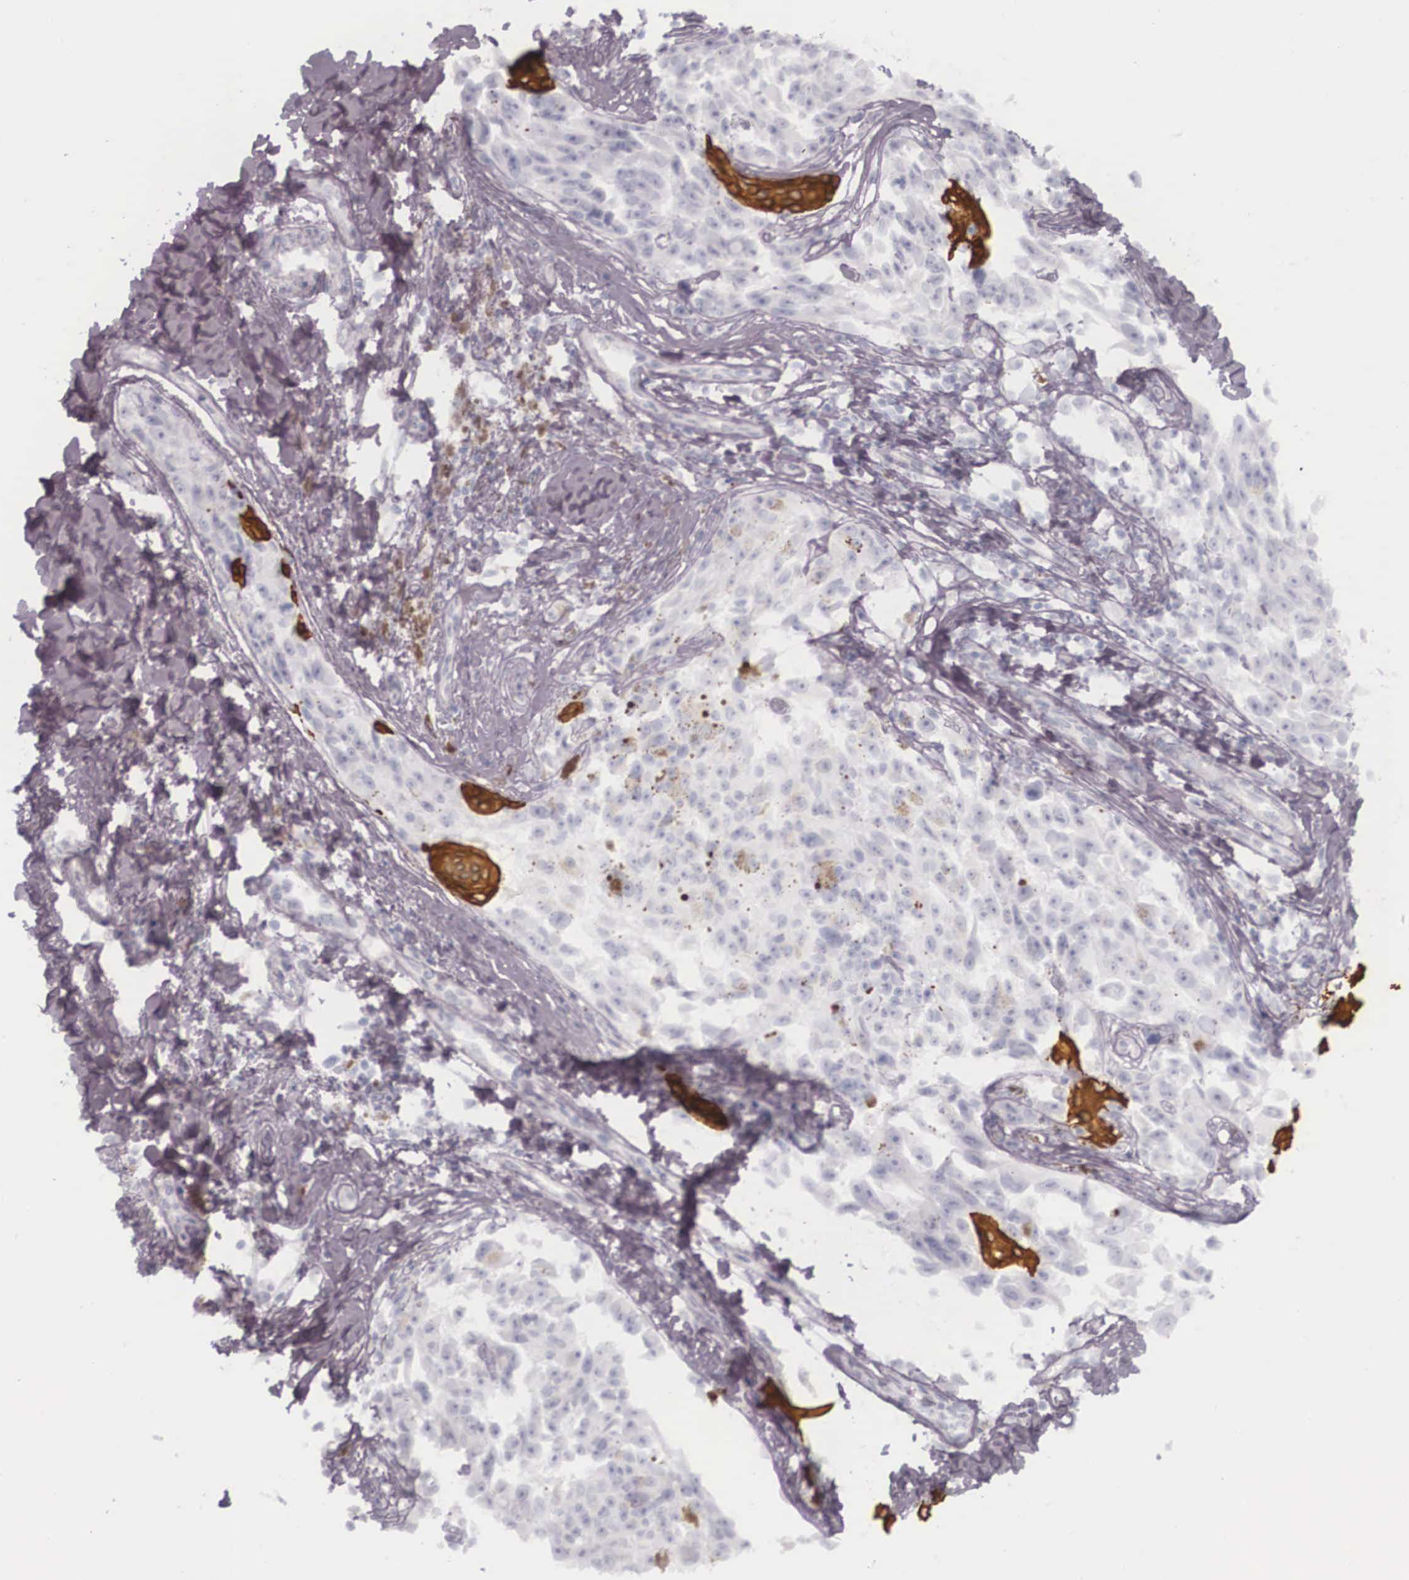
{"staining": {"intensity": "weak", "quantity": "<25%", "location": "cytoplasmic/membranous"}, "tissue": "melanoma", "cell_type": "Tumor cells", "image_type": "cancer", "snomed": [{"axis": "morphology", "description": "Malignant melanoma, NOS"}, {"axis": "topography", "description": "Skin"}], "caption": "DAB immunohistochemical staining of melanoma displays no significant expression in tumor cells. (DAB (3,3'-diaminobenzidine) immunohistochemistry, high magnification).", "gene": "KRT14", "patient": {"sex": "female", "age": 82}}